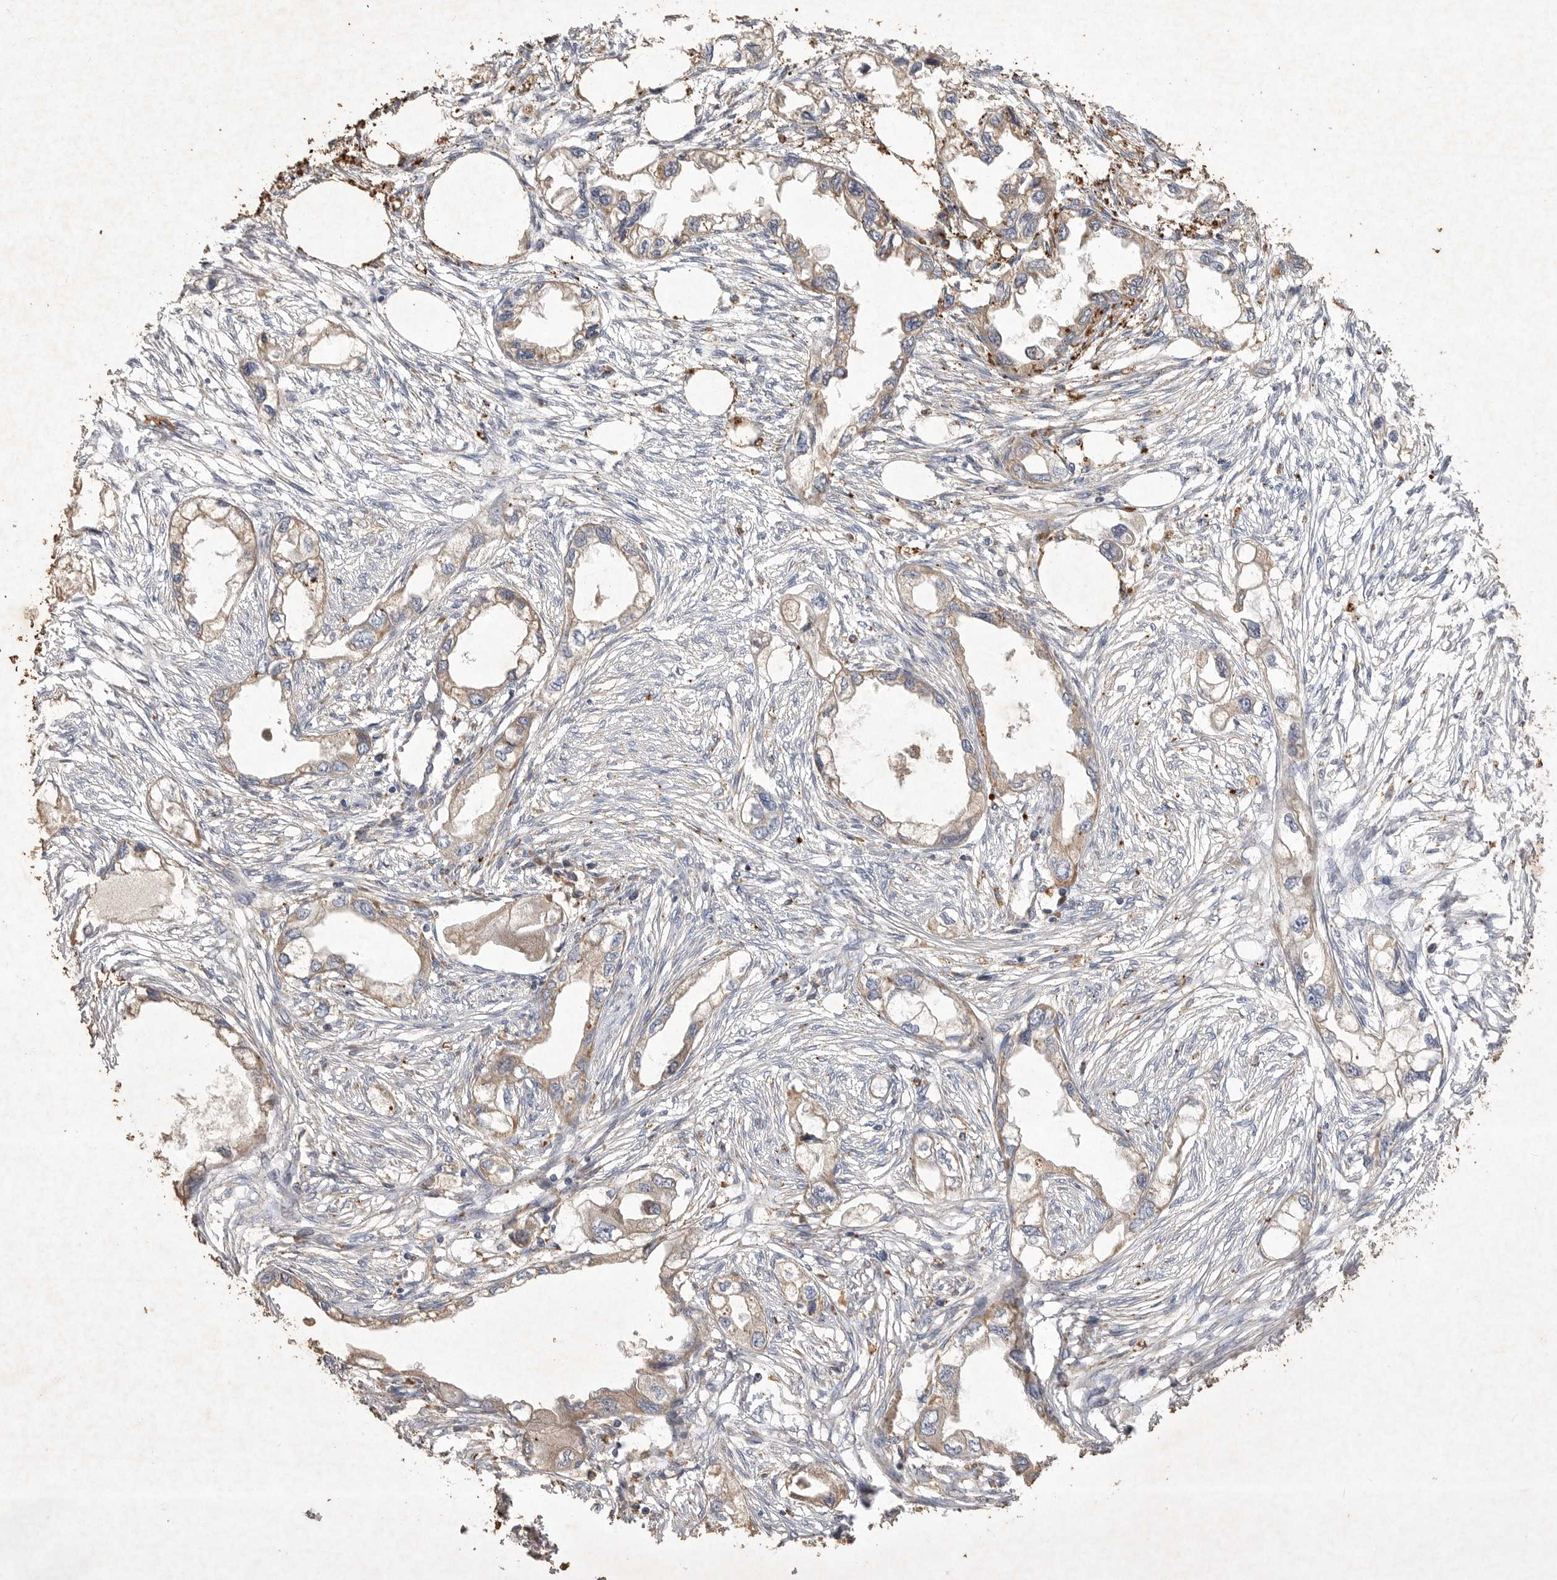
{"staining": {"intensity": "weak", "quantity": ">75%", "location": "cytoplasmic/membranous"}, "tissue": "endometrial cancer", "cell_type": "Tumor cells", "image_type": "cancer", "snomed": [{"axis": "morphology", "description": "Adenocarcinoma, NOS"}, {"axis": "morphology", "description": "Adenocarcinoma, metastatic, NOS"}, {"axis": "topography", "description": "Adipose tissue"}, {"axis": "topography", "description": "Endometrium"}], "caption": "High-magnification brightfield microscopy of endometrial adenocarcinoma stained with DAB (3,3'-diaminobenzidine) (brown) and counterstained with hematoxylin (blue). tumor cells exhibit weak cytoplasmic/membranous staining is identified in about>75% of cells.", "gene": "MRPL41", "patient": {"sex": "female", "age": 67}}